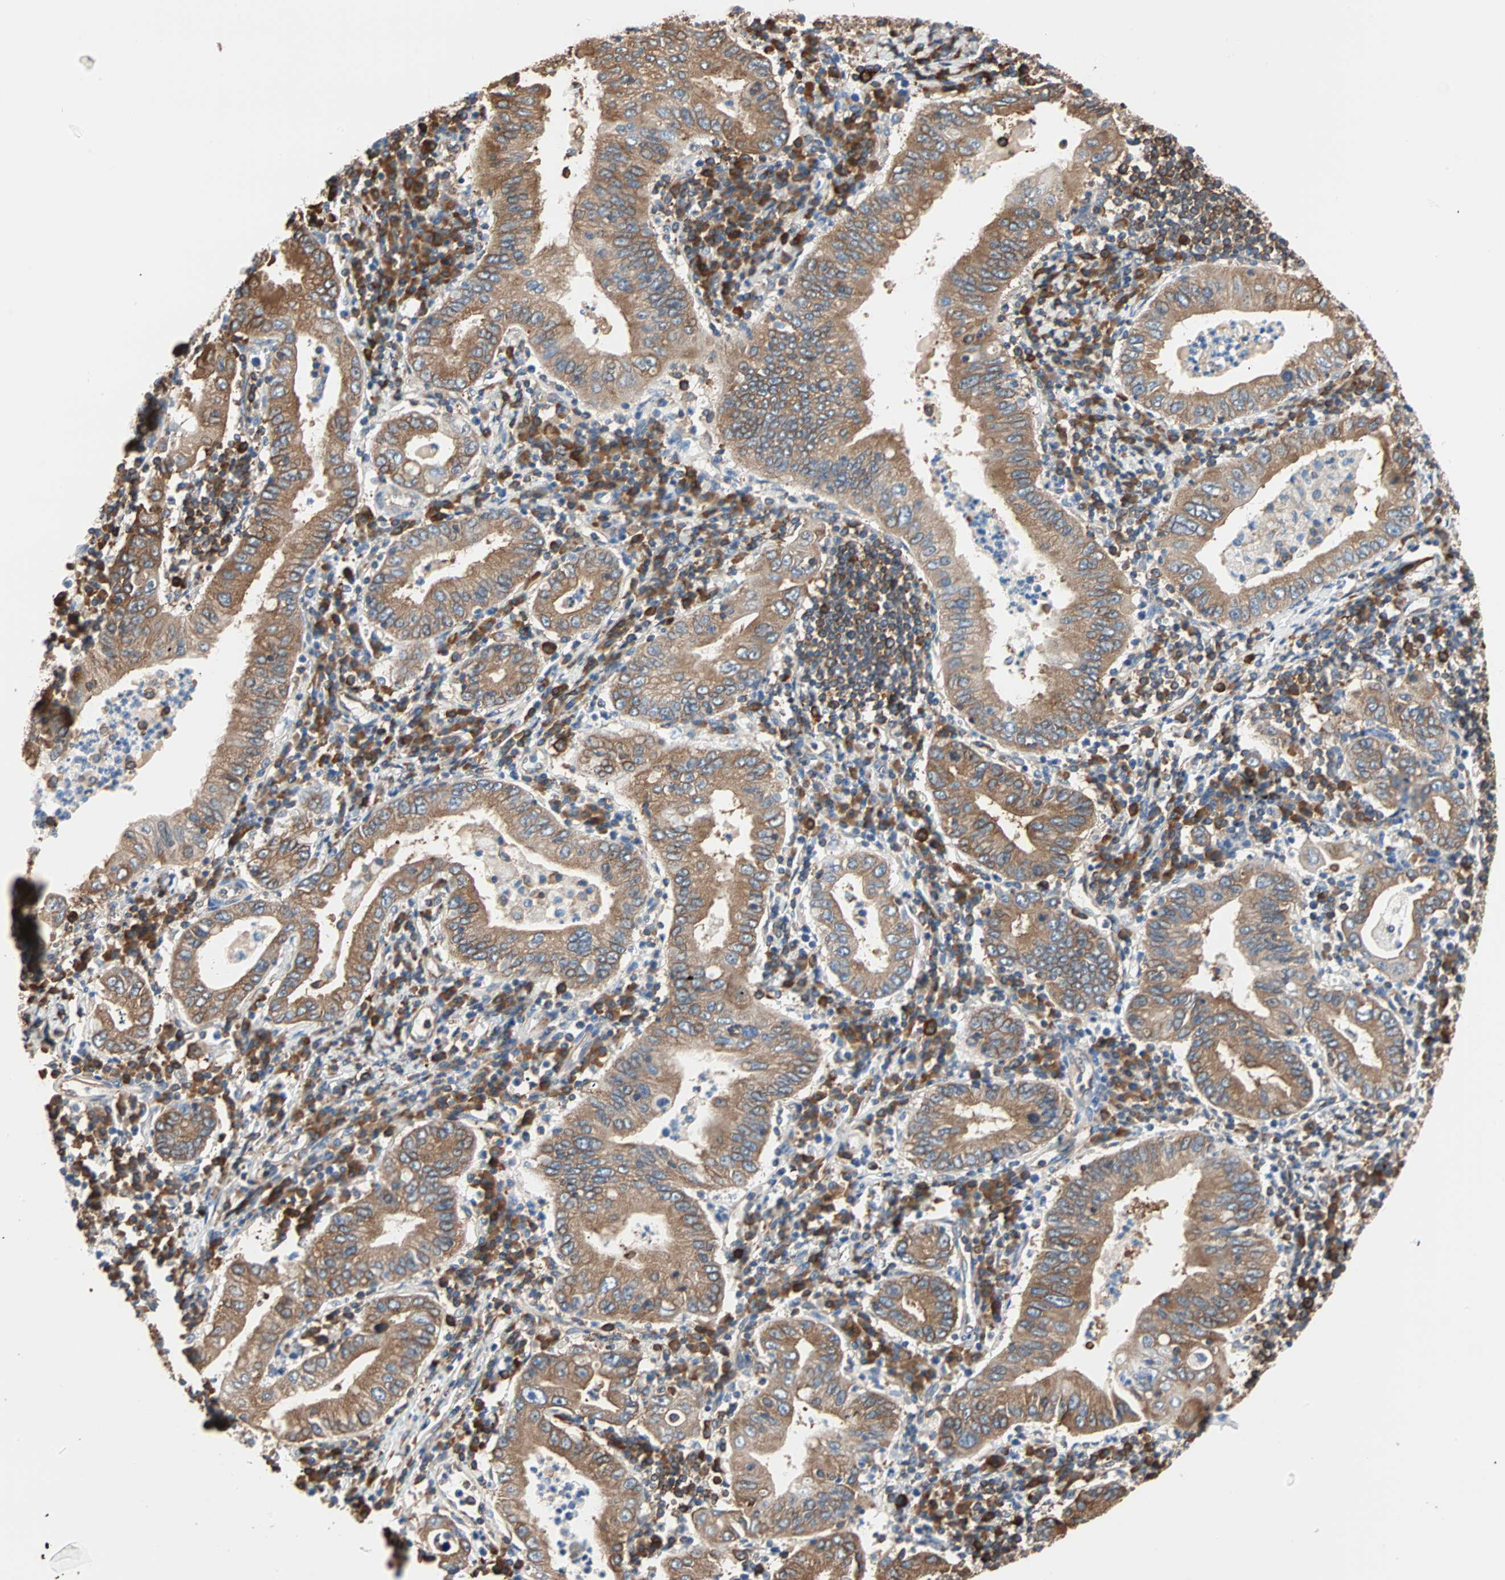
{"staining": {"intensity": "moderate", "quantity": ">75%", "location": "cytoplasmic/membranous"}, "tissue": "stomach cancer", "cell_type": "Tumor cells", "image_type": "cancer", "snomed": [{"axis": "morphology", "description": "Normal tissue, NOS"}, {"axis": "morphology", "description": "Adenocarcinoma, NOS"}, {"axis": "topography", "description": "Esophagus"}, {"axis": "topography", "description": "Stomach, upper"}, {"axis": "topography", "description": "Peripheral nerve tissue"}], "caption": "High-magnification brightfield microscopy of stomach cancer stained with DAB (3,3'-diaminobenzidine) (brown) and counterstained with hematoxylin (blue). tumor cells exhibit moderate cytoplasmic/membranous expression is seen in about>75% of cells.", "gene": "EEF2", "patient": {"sex": "male", "age": 62}}